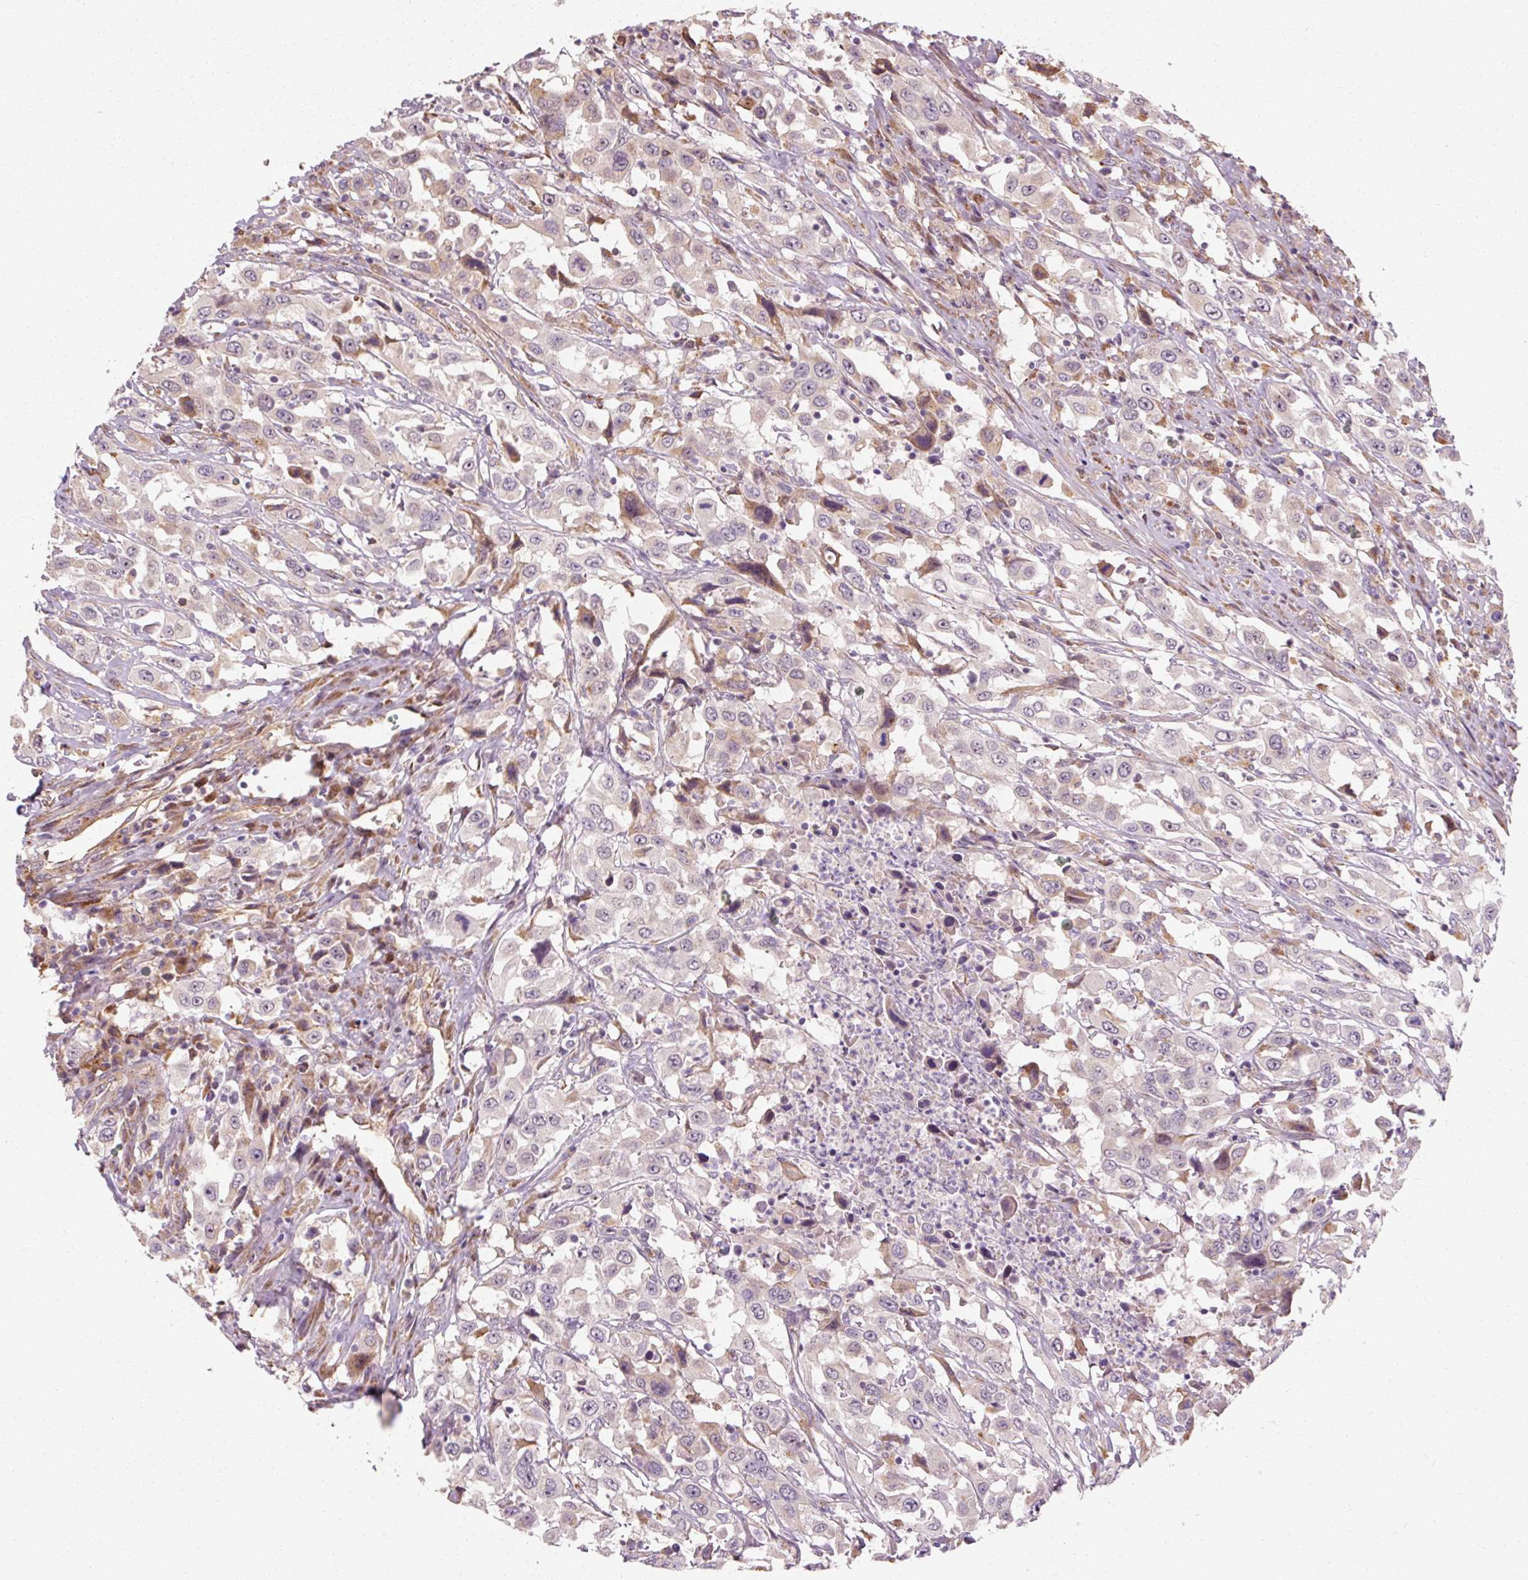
{"staining": {"intensity": "weak", "quantity": "<25%", "location": "cytoplasmic/membranous"}, "tissue": "urothelial cancer", "cell_type": "Tumor cells", "image_type": "cancer", "snomed": [{"axis": "morphology", "description": "Urothelial carcinoma, High grade"}, {"axis": "topography", "description": "Urinary bladder"}], "caption": "This is a photomicrograph of immunohistochemistry staining of high-grade urothelial carcinoma, which shows no expression in tumor cells.", "gene": "TBC1D4", "patient": {"sex": "male", "age": 61}}